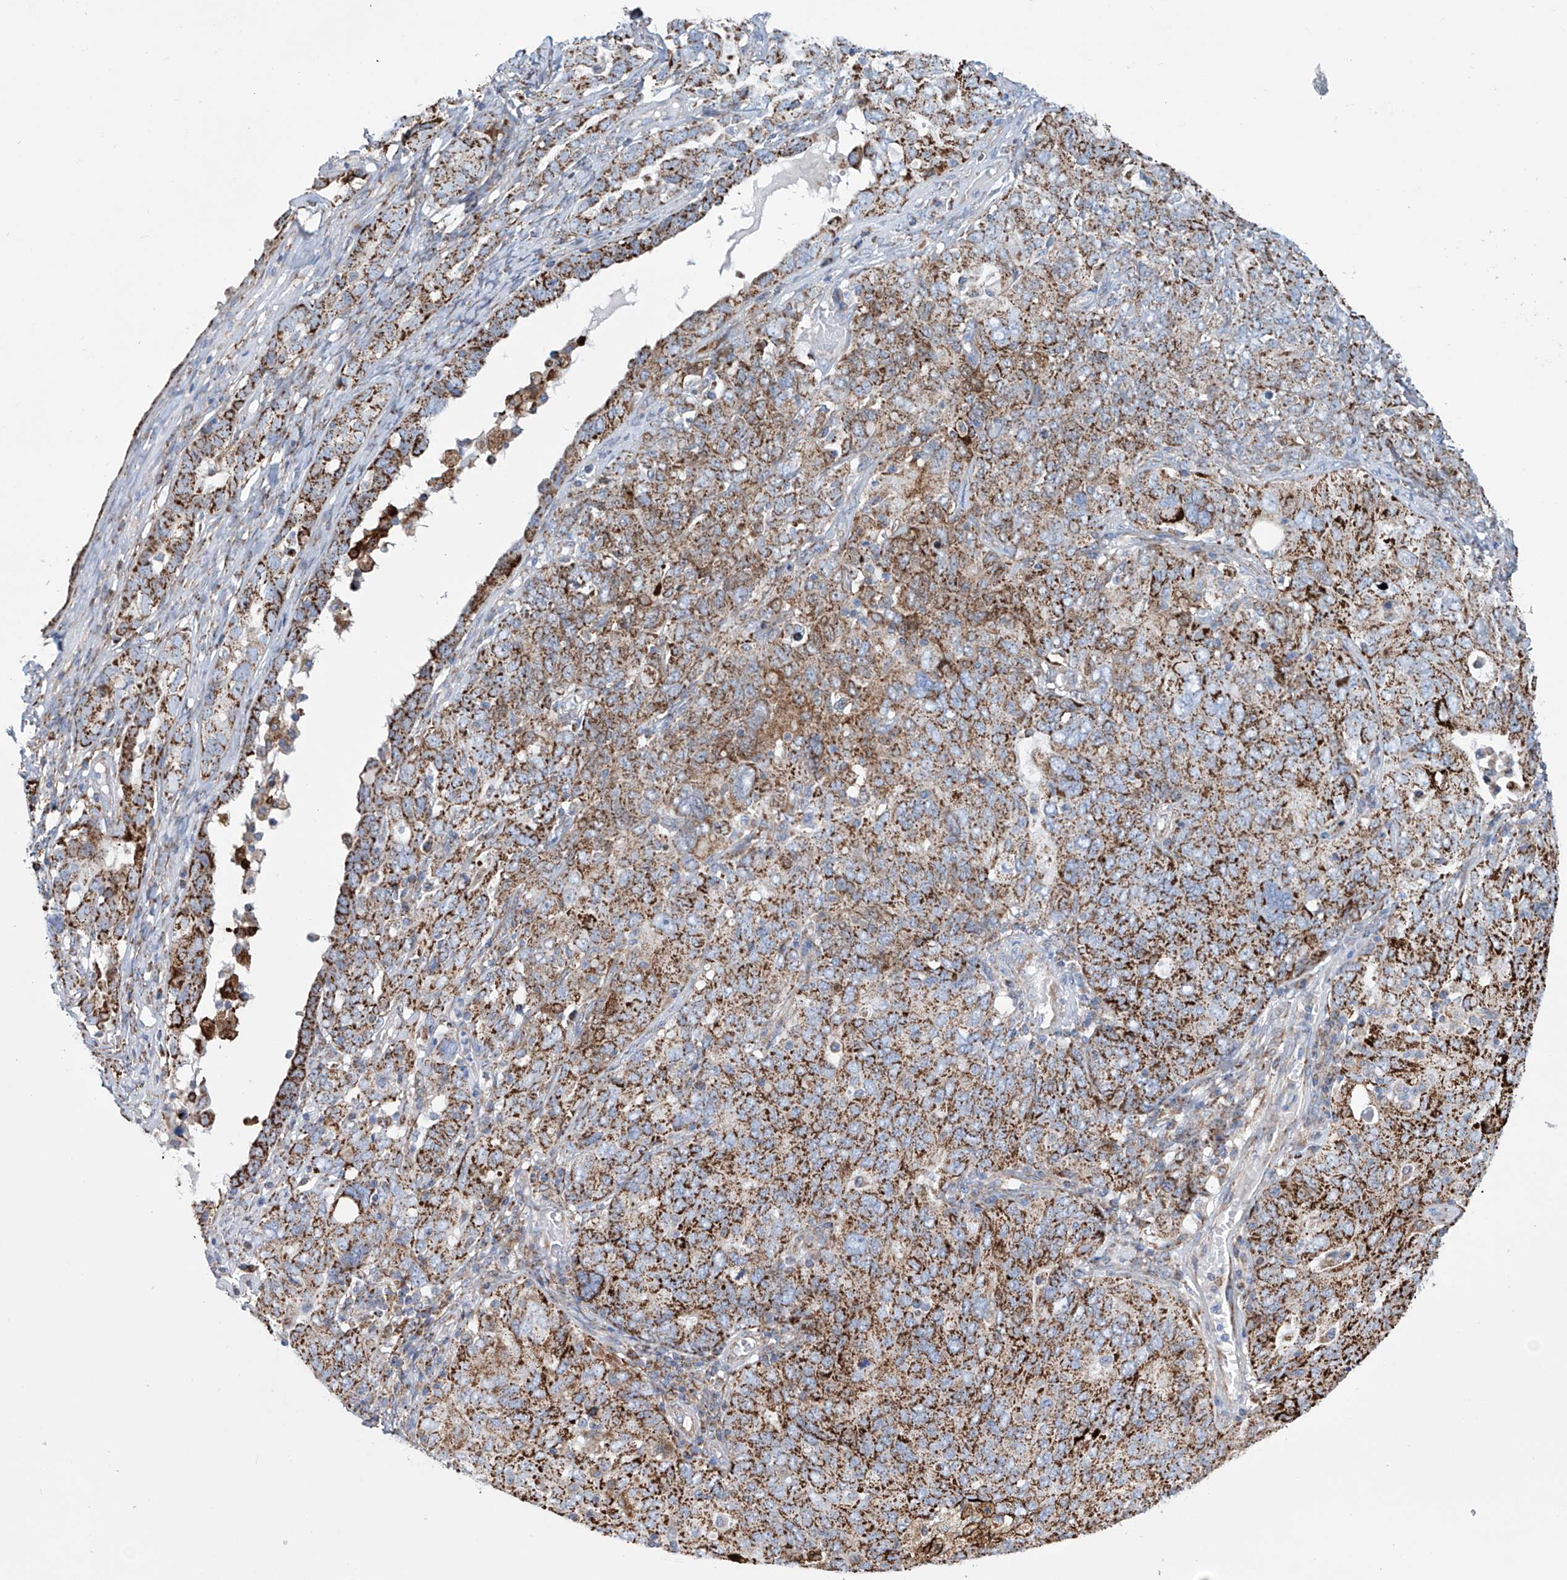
{"staining": {"intensity": "strong", "quantity": "25%-75%", "location": "cytoplasmic/membranous"}, "tissue": "ovarian cancer", "cell_type": "Tumor cells", "image_type": "cancer", "snomed": [{"axis": "morphology", "description": "Carcinoma, endometroid"}, {"axis": "topography", "description": "Ovary"}], "caption": "This photomicrograph exhibits ovarian cancer (endometroid carcinoma) stained with immunohistochemistry to label a protein in brown. The cytoplasmic/membranous of tumor cells show strong positivity for the protein. Nuclei are counter-stained blue.", "gene": "ALDH6A1", "patient": {"sex": "female", "age": 62}}